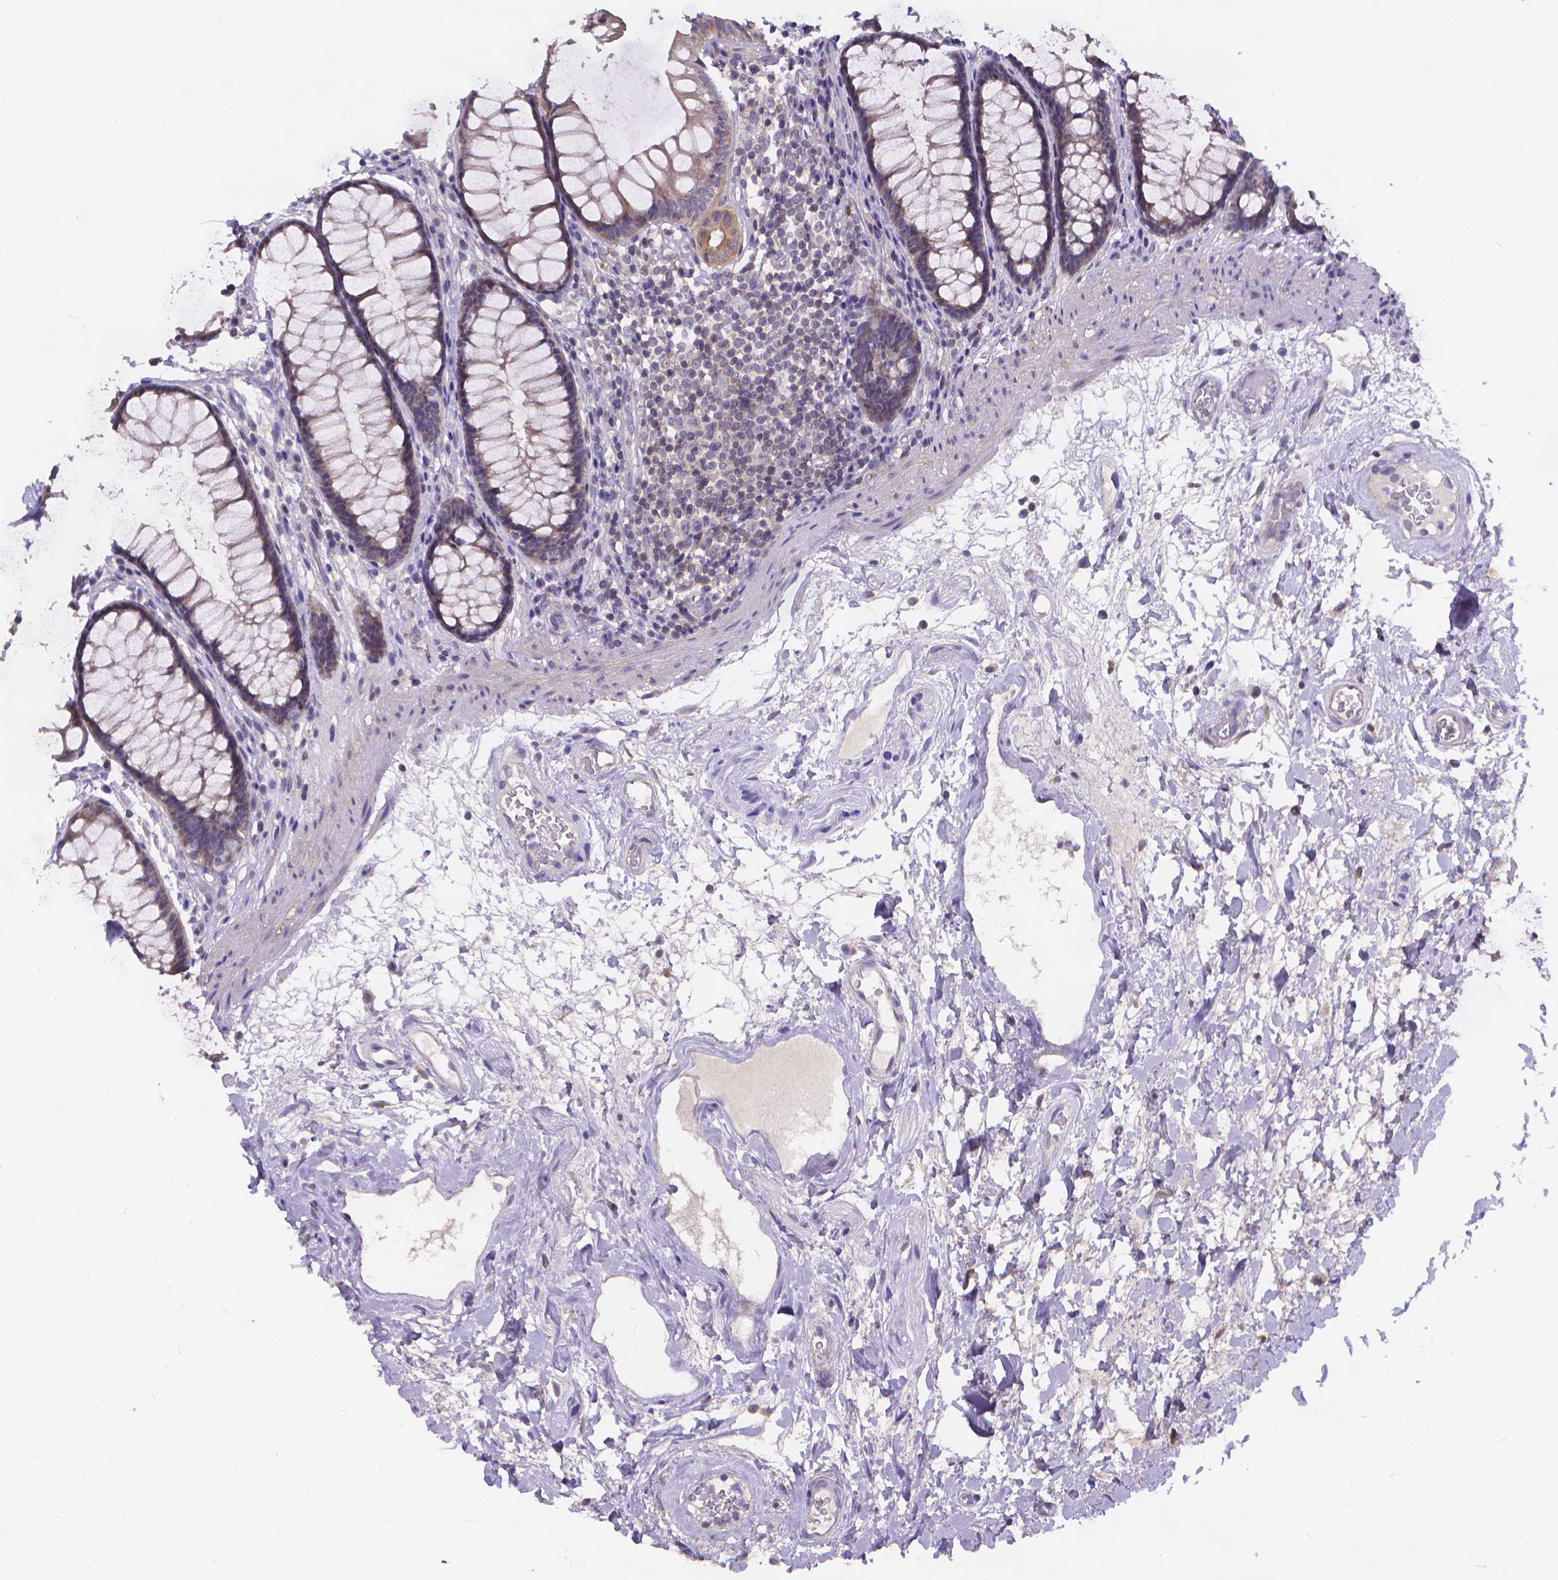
{"staining": {"intensity": "negative", "quantity": "none", "location": "none"}, "tissue": "rectum", "cell_type": "Glandular cells", "image_type": "normal", "snomed": [{"axis": "morphology", "description": "Normal tissue, NOS"}, {"axis": "topography", "description": "Rectum"}], "caption": "This is an immunohistochemistry (IHC) histopathology image of normal human rectum. There is no expression in glandular cells.", "gene": "GLRB", "patient": {"sex": "male", "age": 72}}